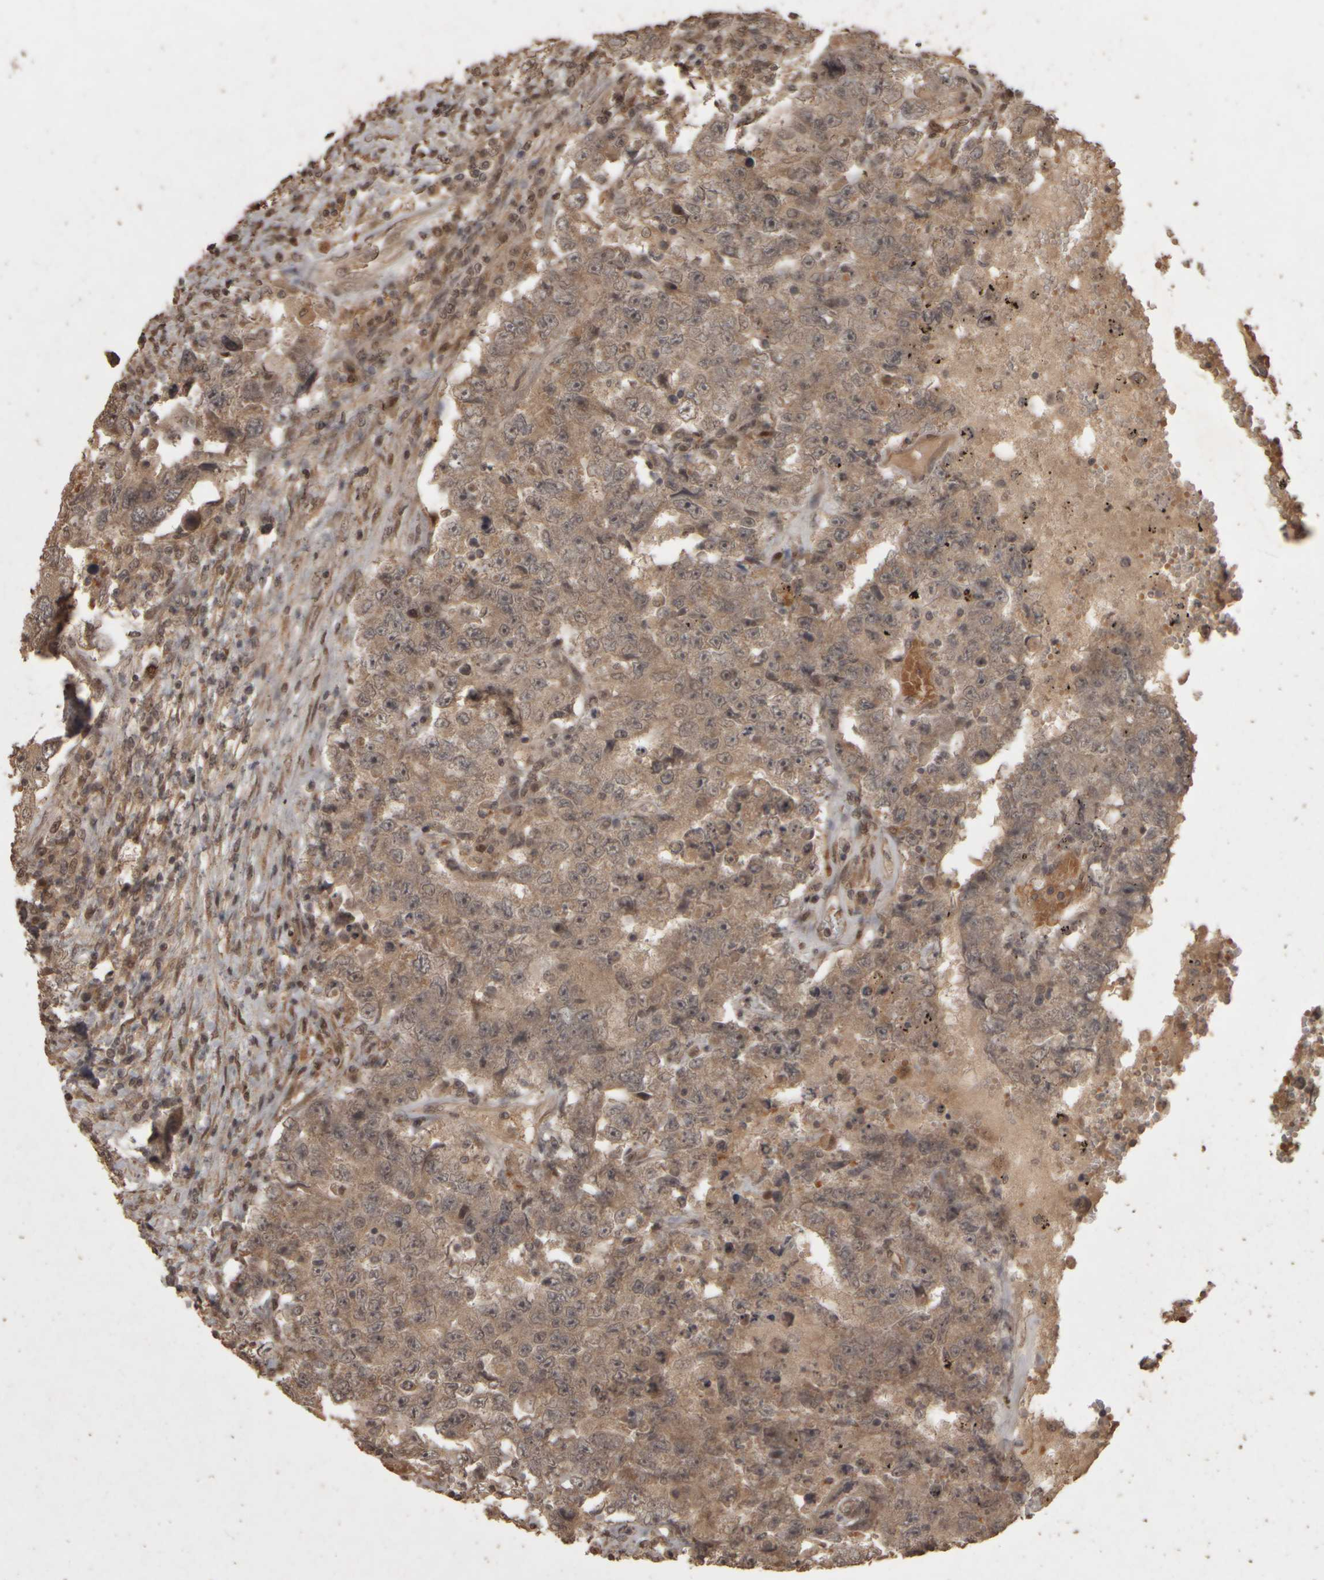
{"staining": {"intensity": "weak", "quantity": ">75%", "location": "cytoplasmic/membranous"}, "tissue": "testis cancer", "cell_type": "Tumor cells", "image_type": "cancer", "snomed": [{"axis": "morphology", "description": "Carcinoma, Embryonal, NOS"}, {"axis": "topography", "description": "Testis"}], "caption": "Tumor cells reveal low levels of weak cytoplasmic/membranous positivity in approximately >75% of cells in testis embryonal carcinoma. The staining was performed using DAB to visualize the protein expression in brown, while the nuclei were stained in blue with hematoxylin (Magnification: 20x).", "gene": "ACO1", "patient": {"sex": "male", "age": 26}}